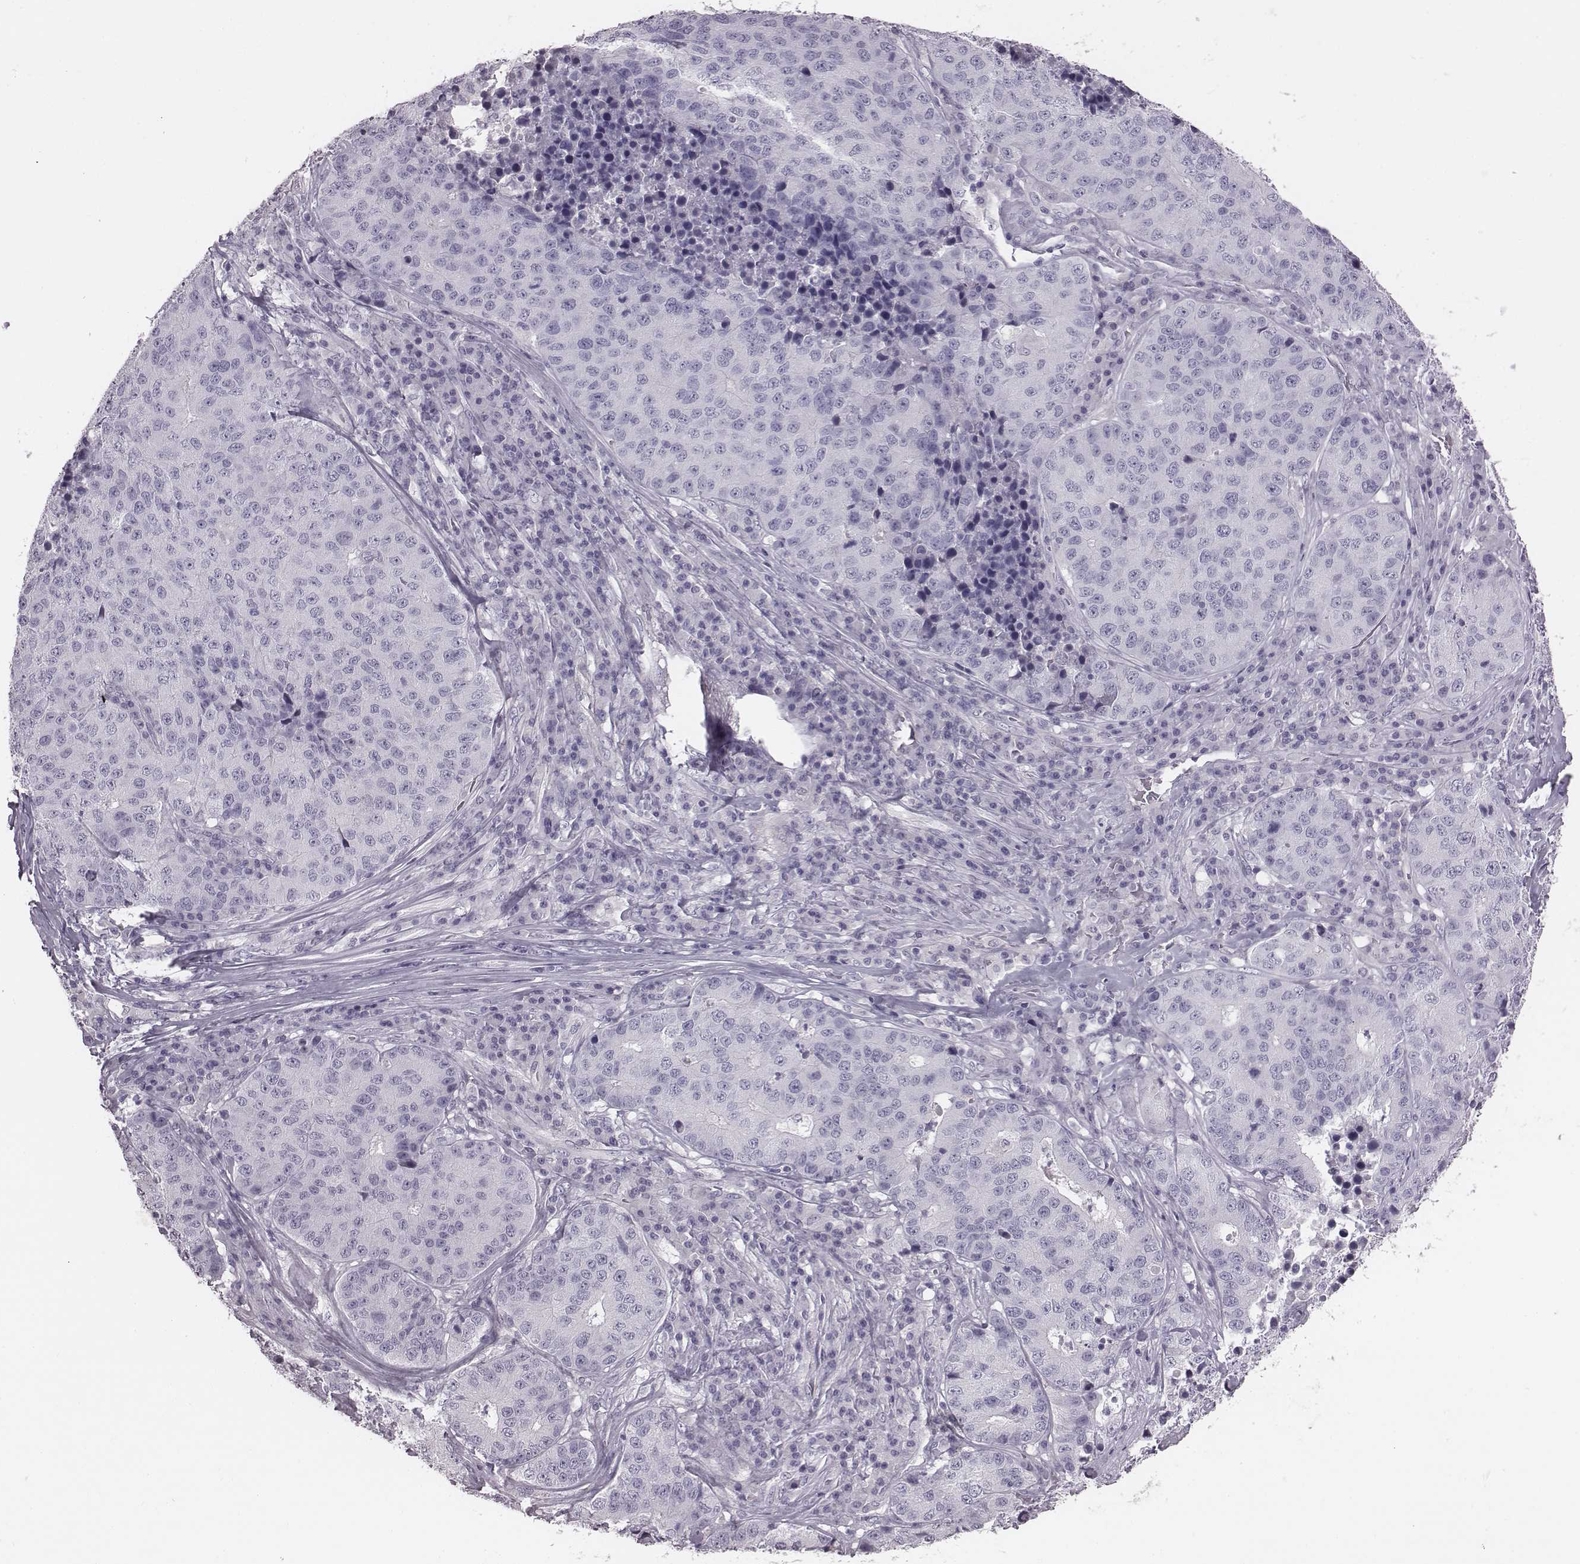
{"staining": {"intensity": "negative", "quantity": "none", "location": "none"}, "tissue": "stomach cancer", "cell_type": "Tumor cells", "image_type": "cancer", "snomed": [{"axis": "morphology", "description": "Adenocarcinoma, NOS"}, {"axis": "topography", "description": "Stomach"}], "caption": "High magnification brightfield microscopy of adenocarcinoma (stomach) stained with DAB (brown) and counterstained with hematoxylin (blue): tumor cells show no significant expression.", "gene": "PDE8B", "patient": {"sex": "male", "age": 71}}